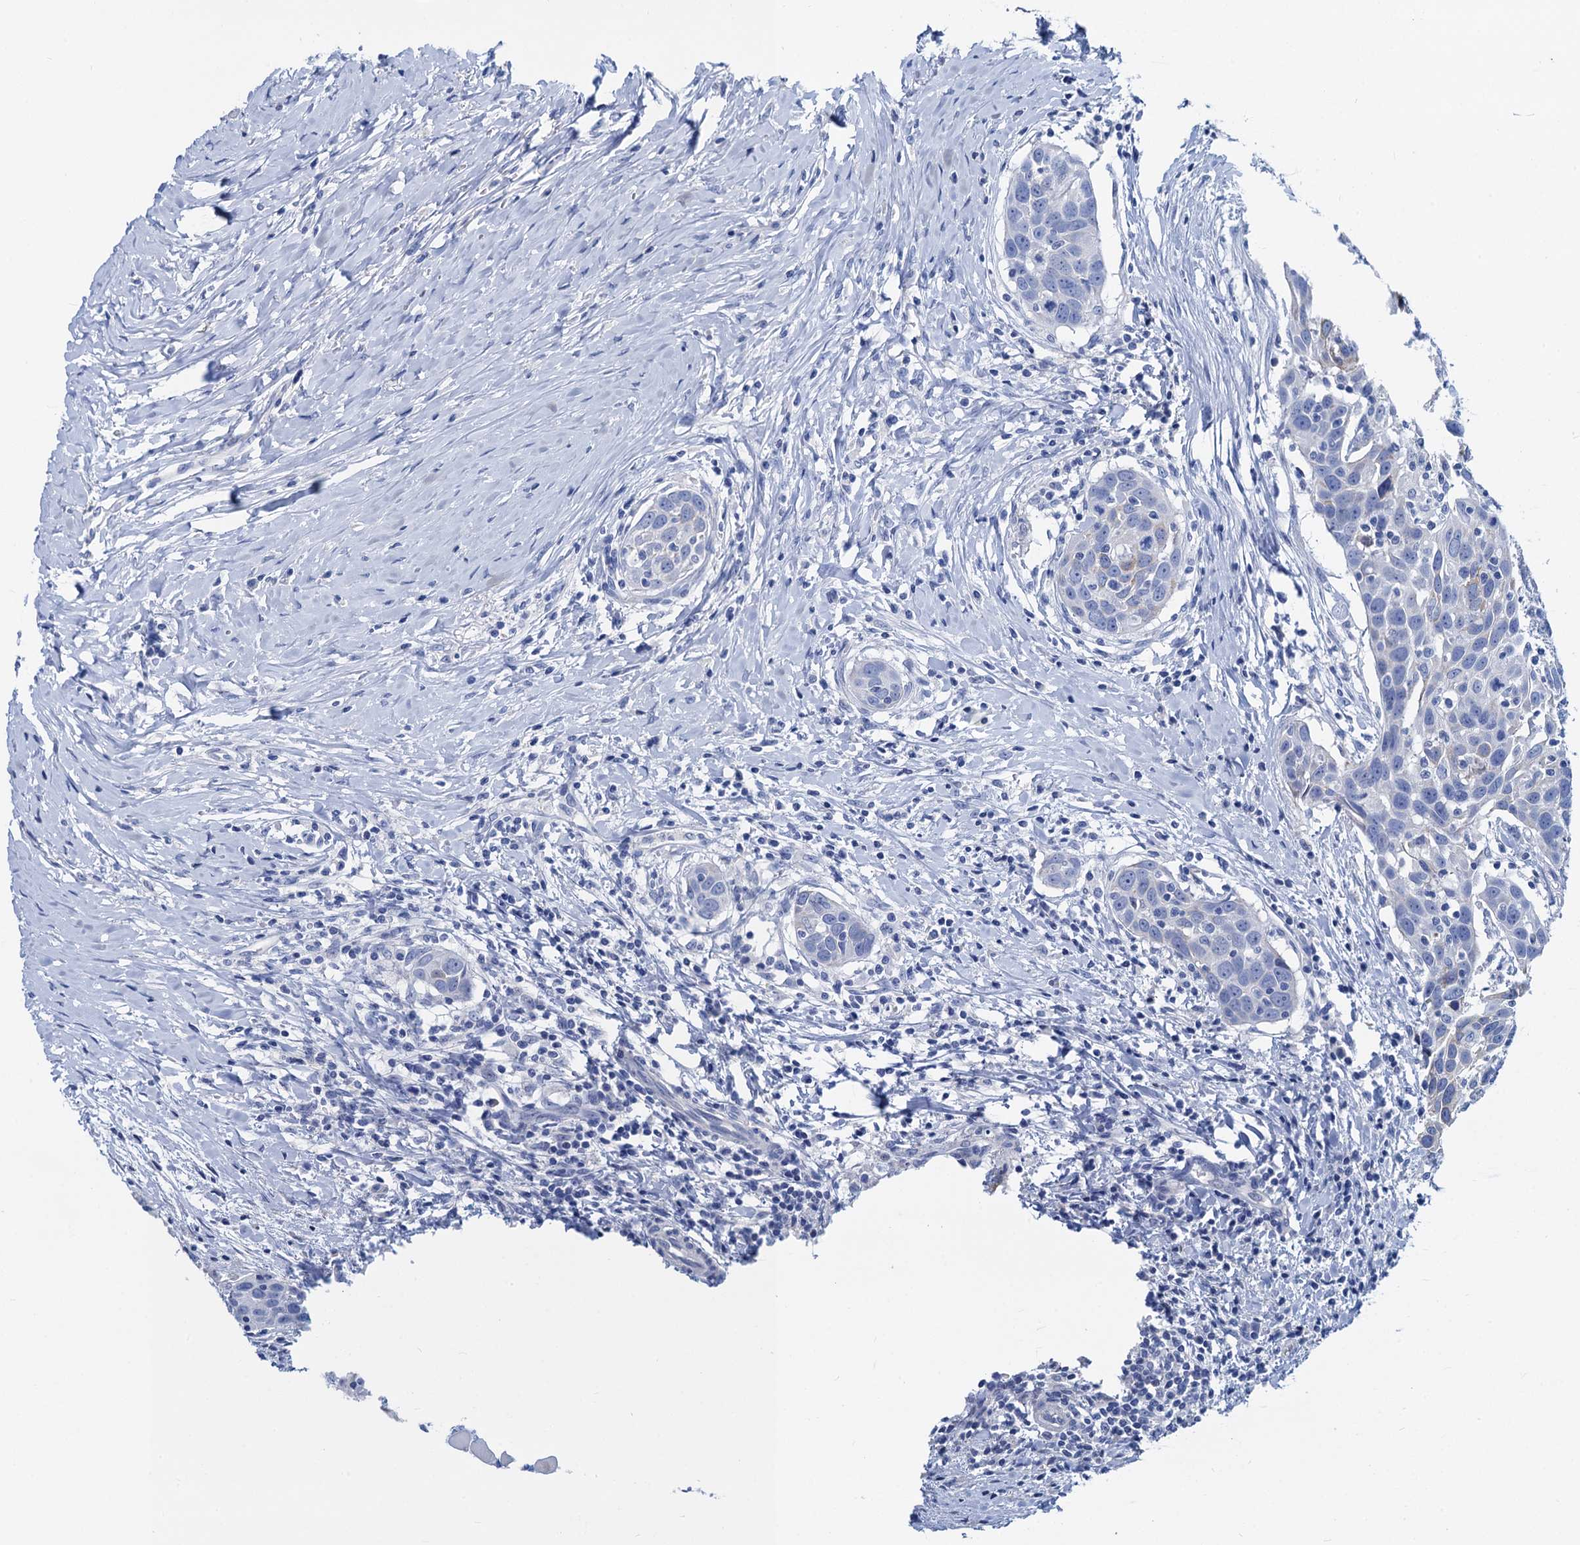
{"staining": {"intensity": "negative", "quantity": "none", "location": "none"}, "tissue": "head and neck cancer", "cell_type": "Tumor cells", "image_type": "cancer", "snomed": [{"axis": "morphology", "description": "Squamous cell carcinoma, NOS"}, {"axis": "topography", "description": "Oral tissue"}, {"axis": "topography", "description": "Head-Neck"}], "caption": "There is no significant positivity in tumor cells of head and neck cancer.", "gene": "RBP3", "patient": {"sex": "female", "age": 50}}